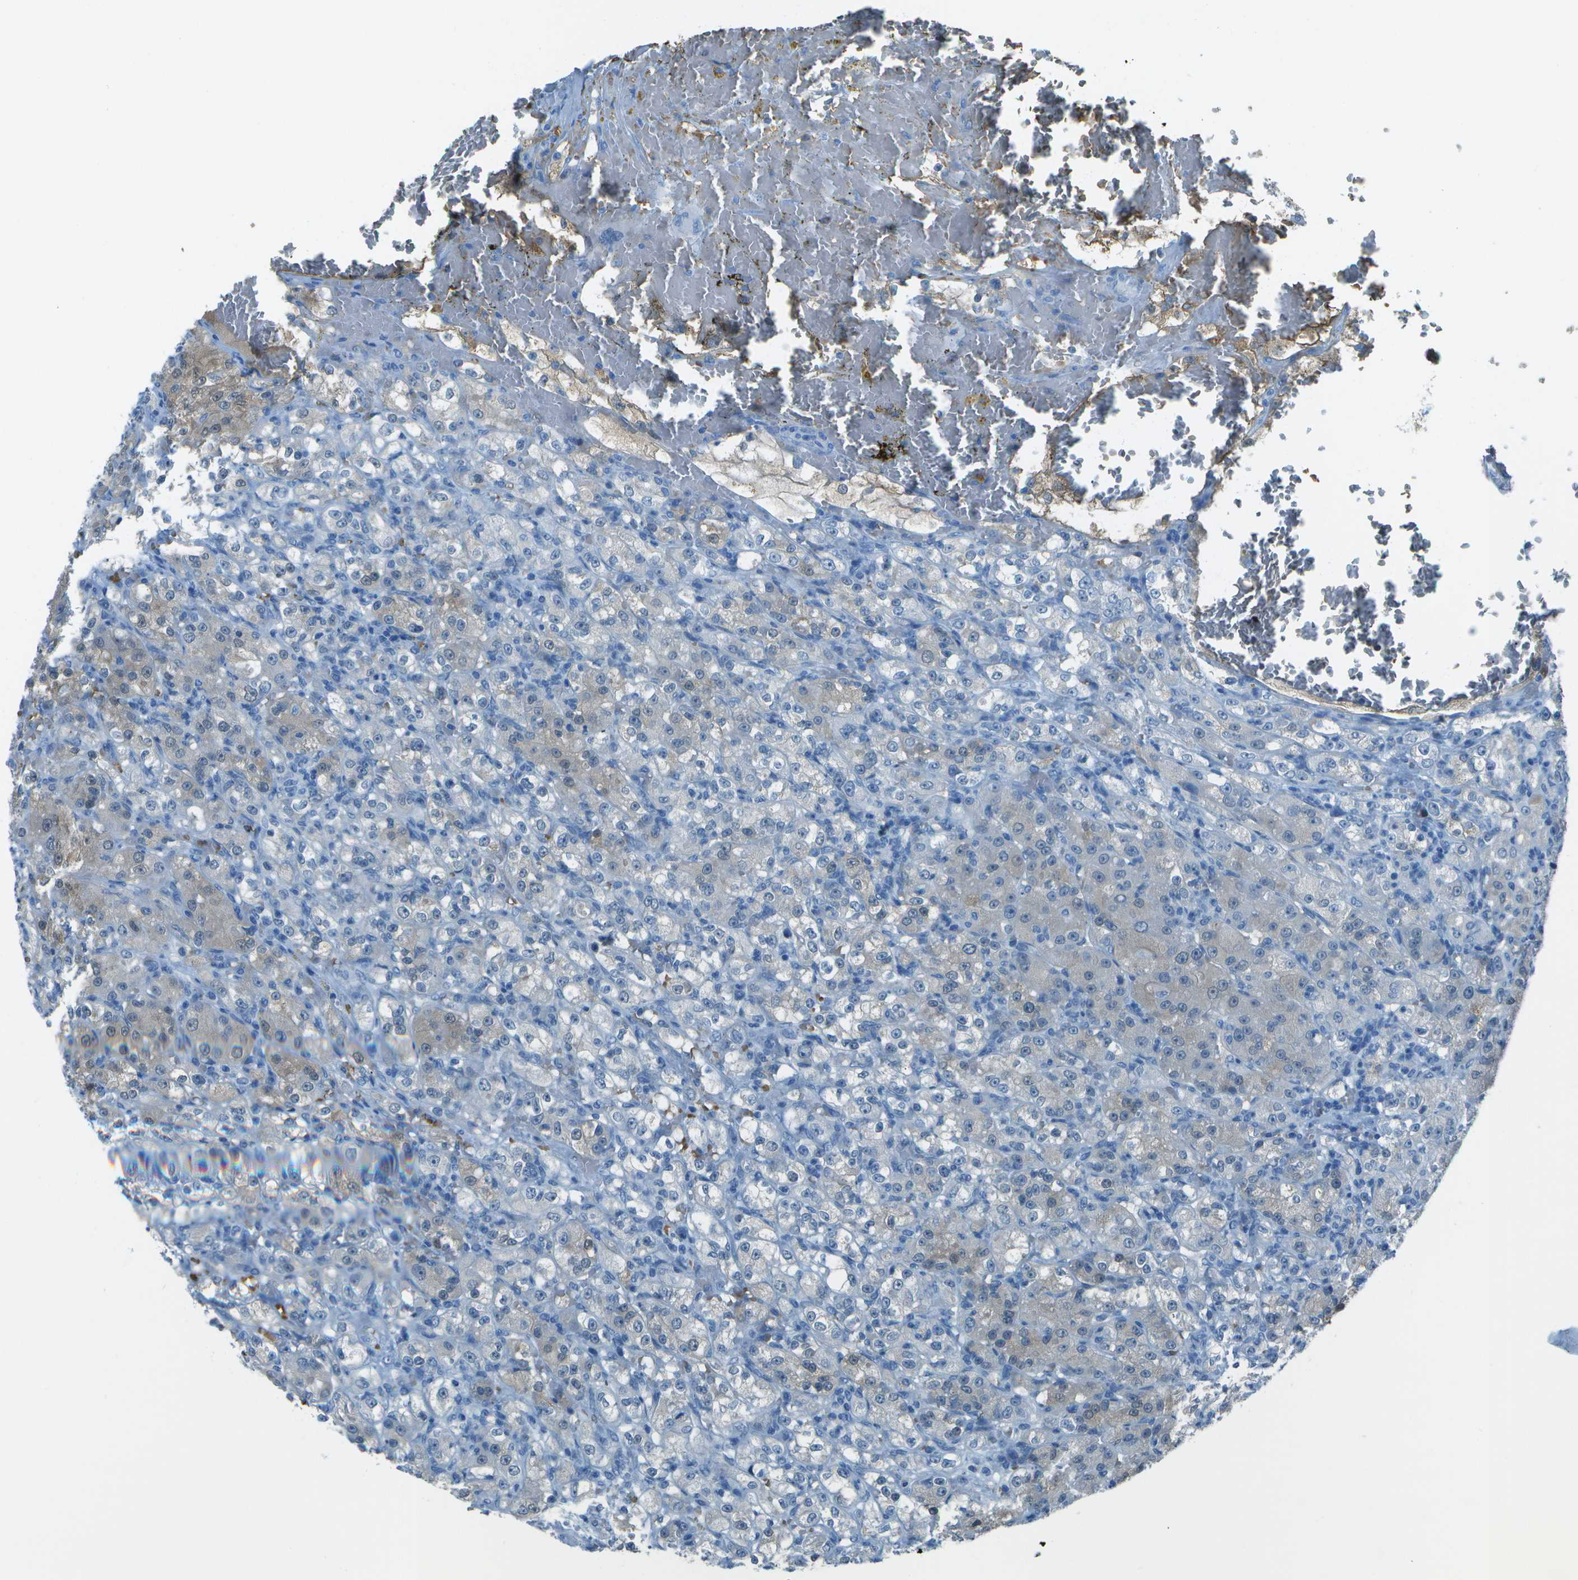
{"staining": {"intensity": "weak", "quantity": "25%-75%", "location": "cytoplasmic/membranous"}, "tissue": "renal cancer", "cell_type": "Tumor cells", "image_type": "cancer", "snomed": [{"axis": "morphology", "description": "Normal tissue, NOS"}, {"axis": "morphology", "description": "Adenocarcinoma, NOS"}, {"axis": "topography", "description": "Kidney"}], "caption": "A brown stain labels weak cytoplasmic/membranous staining of a protein in human renal cancer (adenocarcinoma) tumor cells.", "gene": "ASL", "patient": {"sex": "male", "age": 61}}